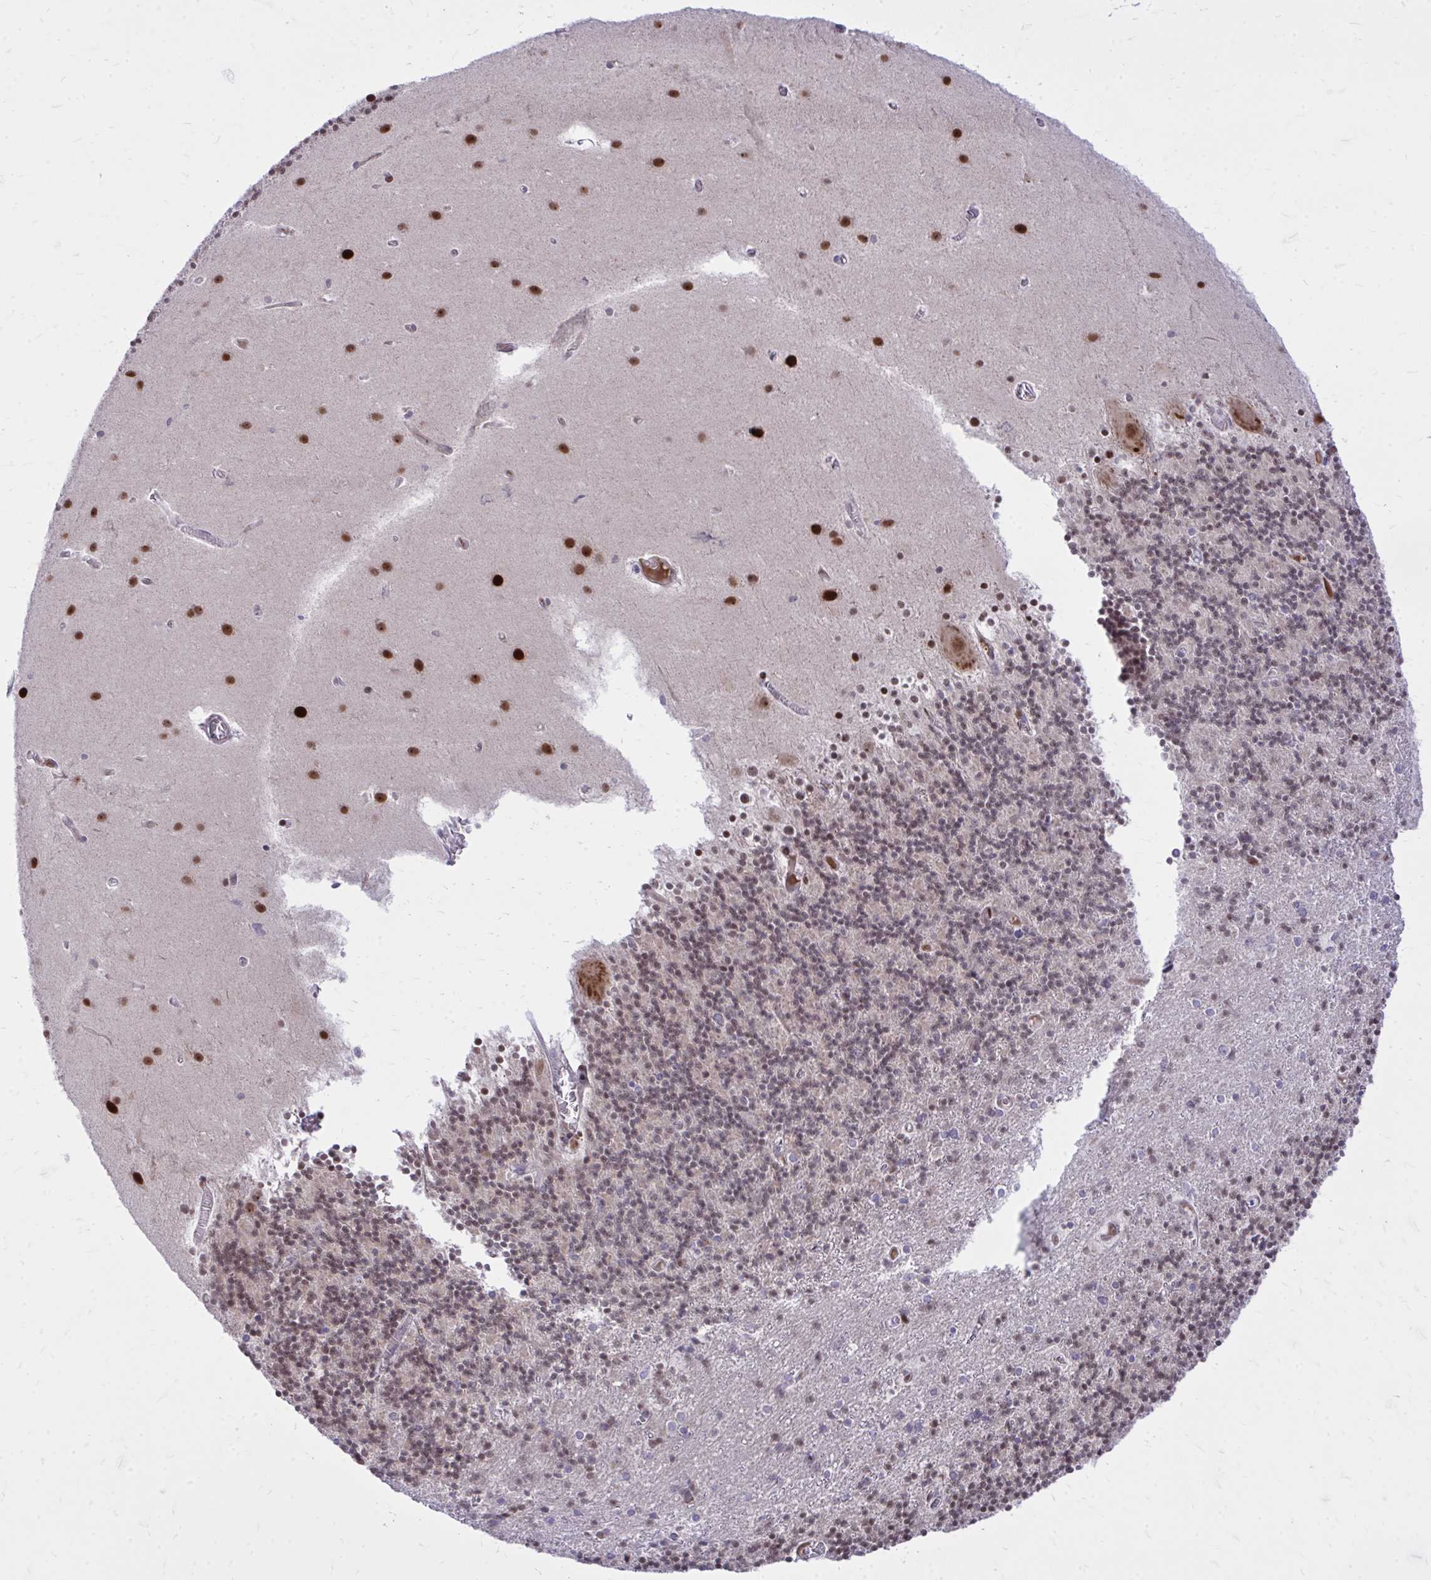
{"staining": {"intensity": "weak", "quantity": "25%-75%", "location": "cytoplasmic/membranous,nuclear"}, "tissue": "cerebellum", "cell_type": "Cells in granular layer", "image_type": "normal", "snomed": [{"axis": "morphology", "description": "Normal tissue, NOS"}, {"axis": "topography", "description": "Cerebellum"}], "caption": "IHC staining of benign cerebellum, which exhibits low levels of weak cytoplasmic/membranous,nuclear expression in about 25%-75% of cells in granular layer indicating weak cytoplasmic/membranous,nuclear protein expression. The staining was performed using DAB (3,3'-diaminobenzidine) (brown) for protein detection and nuclei were counterstained in hematoxylin (blue).", "gene": "C14orf39", "patient": {"sex": "male", "age": 70}}